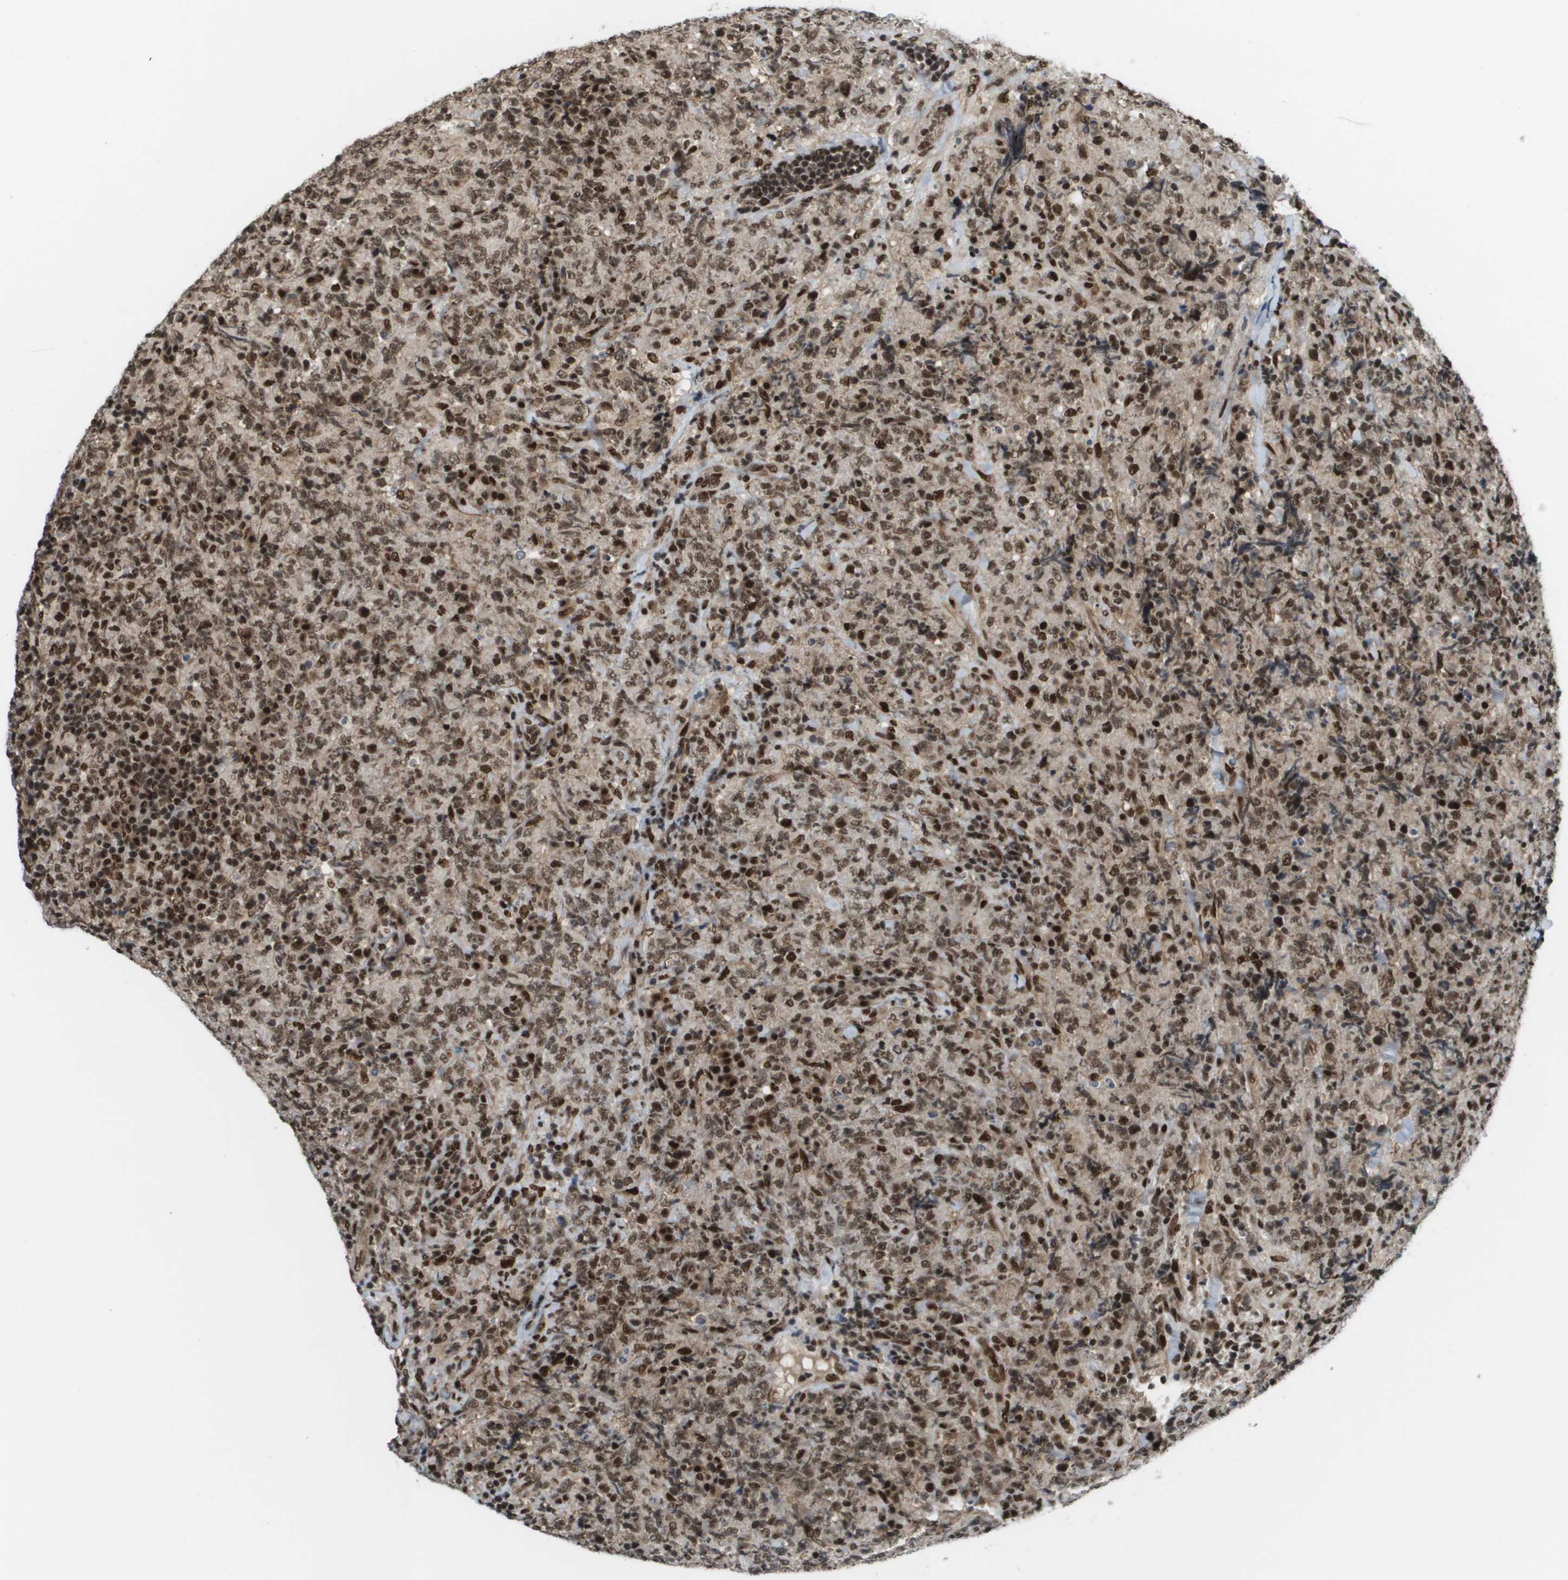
{"staining": {"intensity": "moderate", "quantity": "25%-75%", "location": "nuclear"}, "tissue": "lymphoma", "cell_type": "Tumor cells", "image_type": "cancer", "snomed": [{"axis": "morphology", "description": "Malignant lymphoma, non-Hodgkin's type, High grade"}, {"axis": "topography", "description": "Tonsil"}], "caption": "Lymphoma tissue exhibits moderate nuclear staining in about 25%-75% of tumor cells, visualized by immunohistochemistry.", "gene": "PRCC", "patient": {"sex": "female", "age": 36}}